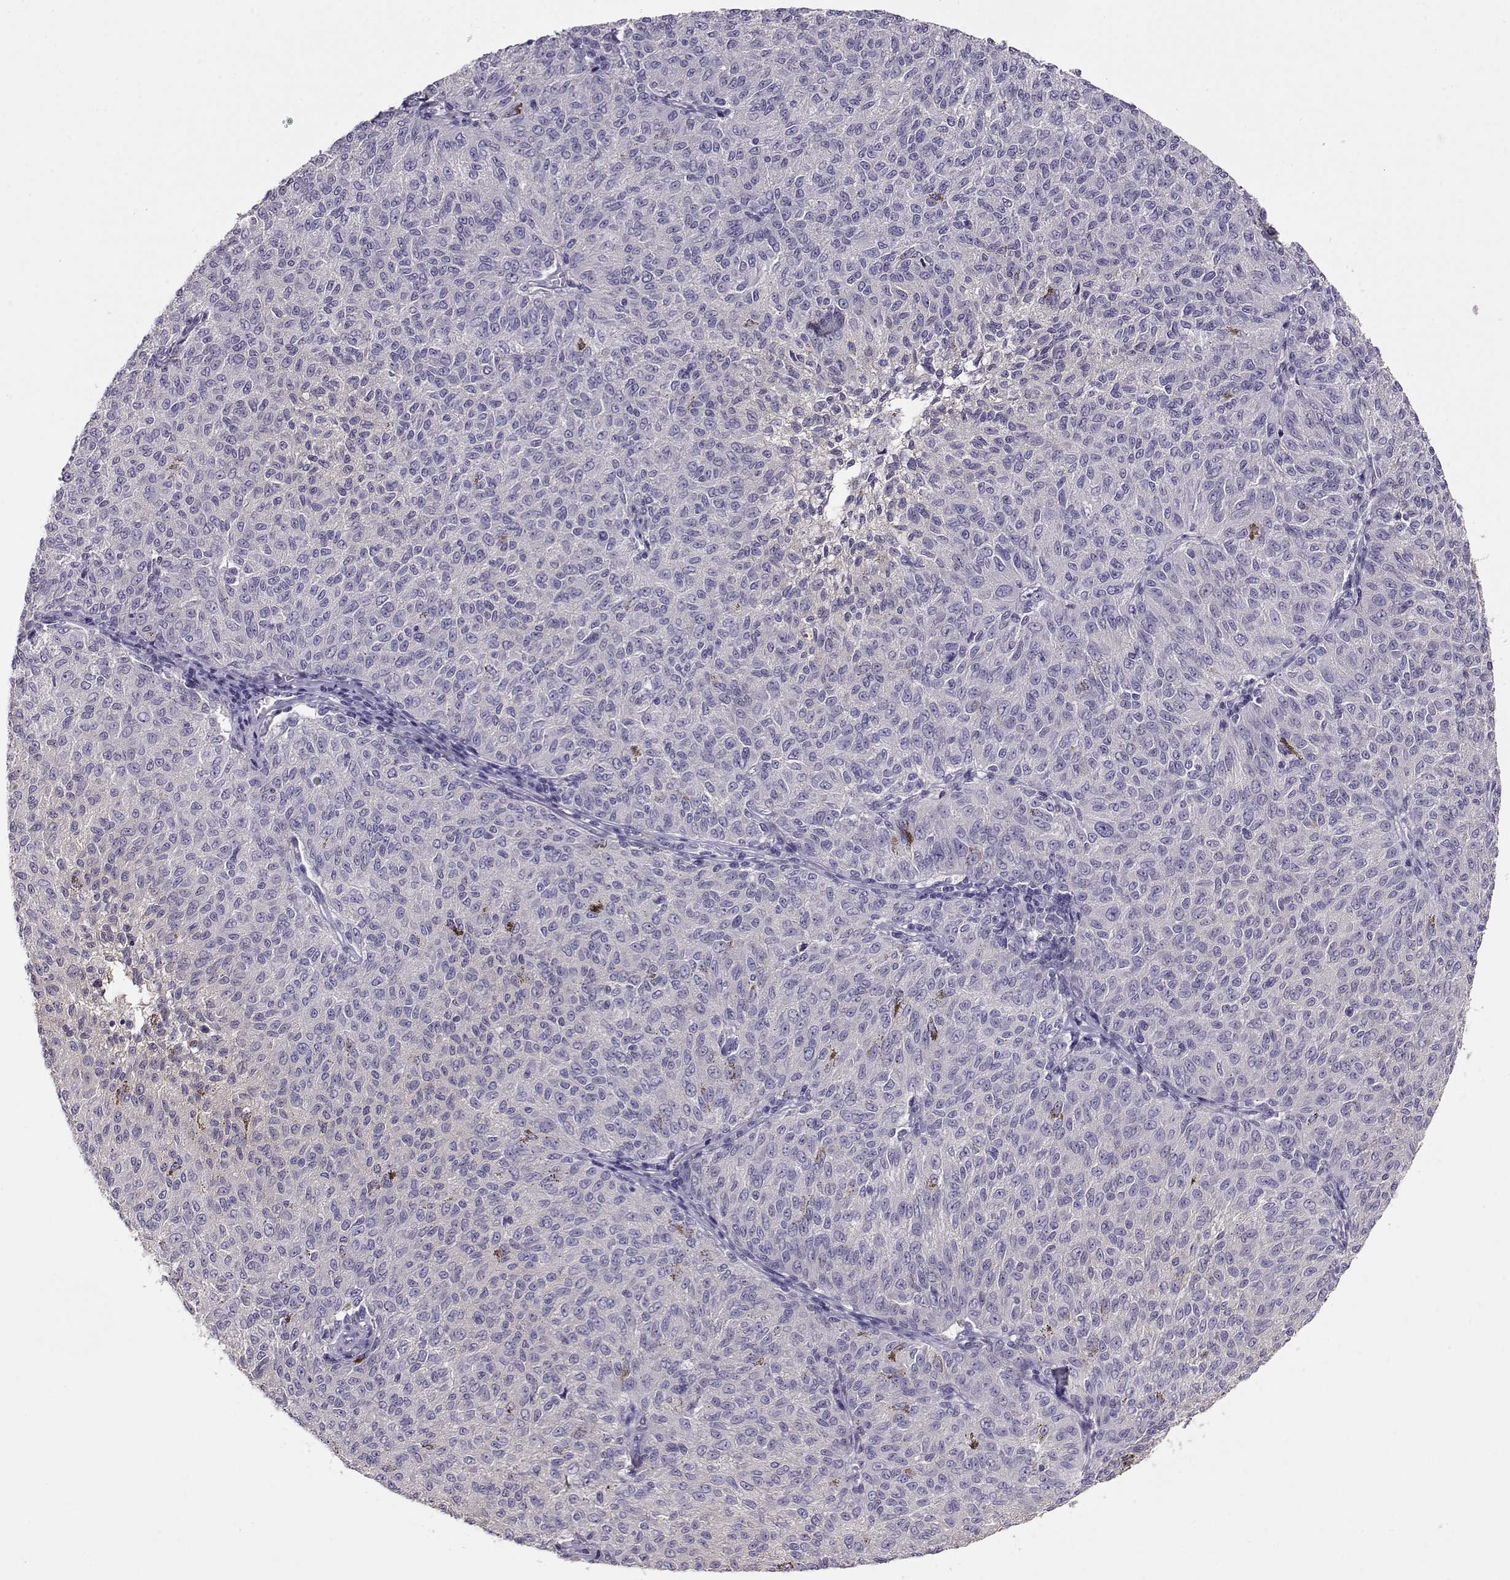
{"staining": {"intensity": "negative", "quantity": "none", "location": "none"}, "tissue": "melanoma", "cell_type": "Tumor cells", "image_type": "cancer", "snomed": [{"axis": "morphology", "description": "Malignant melanoma, NOS"}, {"axis": "topography", "description": "Skin"}], "caption": "The photomicrograph shows no staining of tumor cells in melanoma.", "gene": "NDRG4", "patient": {"sex": "female", "age": 72}}